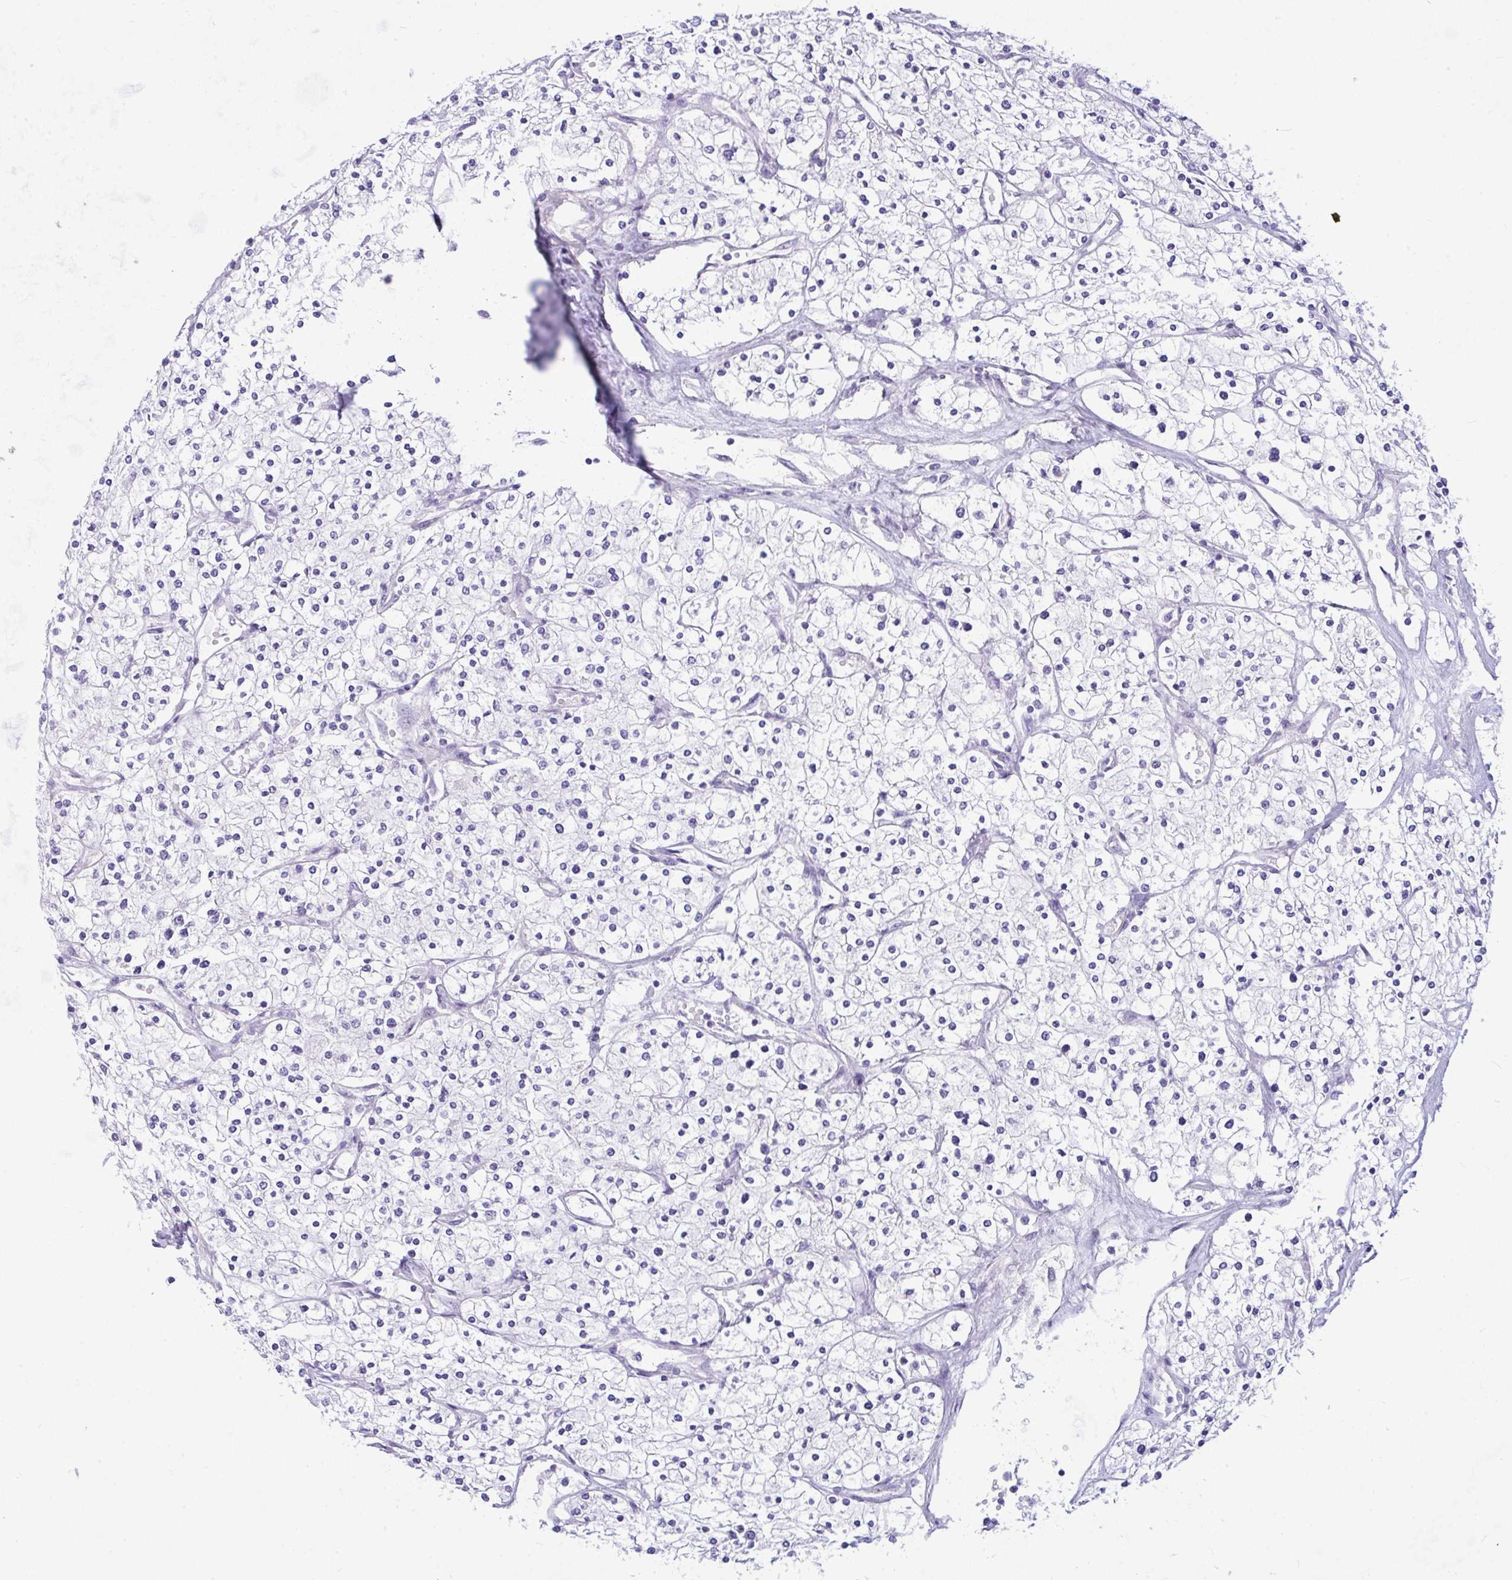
{"staining": {"intensity": "negative", "quantity": "none", "location": "none"}, "tissue": "renal cancer", "cell_type": "Tumor cells", "image_type": "cancer", "snomed": [{"axis": "morphology", "description": "Adenocarcinoma, NOS"}, {"axis": "topography", "description": "Kidney"}], "caption": "Image shows no significant protein staining in tumor cells of renal adenocarcinoma. Brightfield microscopy of immunohistochemistry stained with DAB (brown) and hematoxylin (blue), captured at high magnification.", "gene": "NFXL1", "patient": {"sex": "male", "age": 80}}